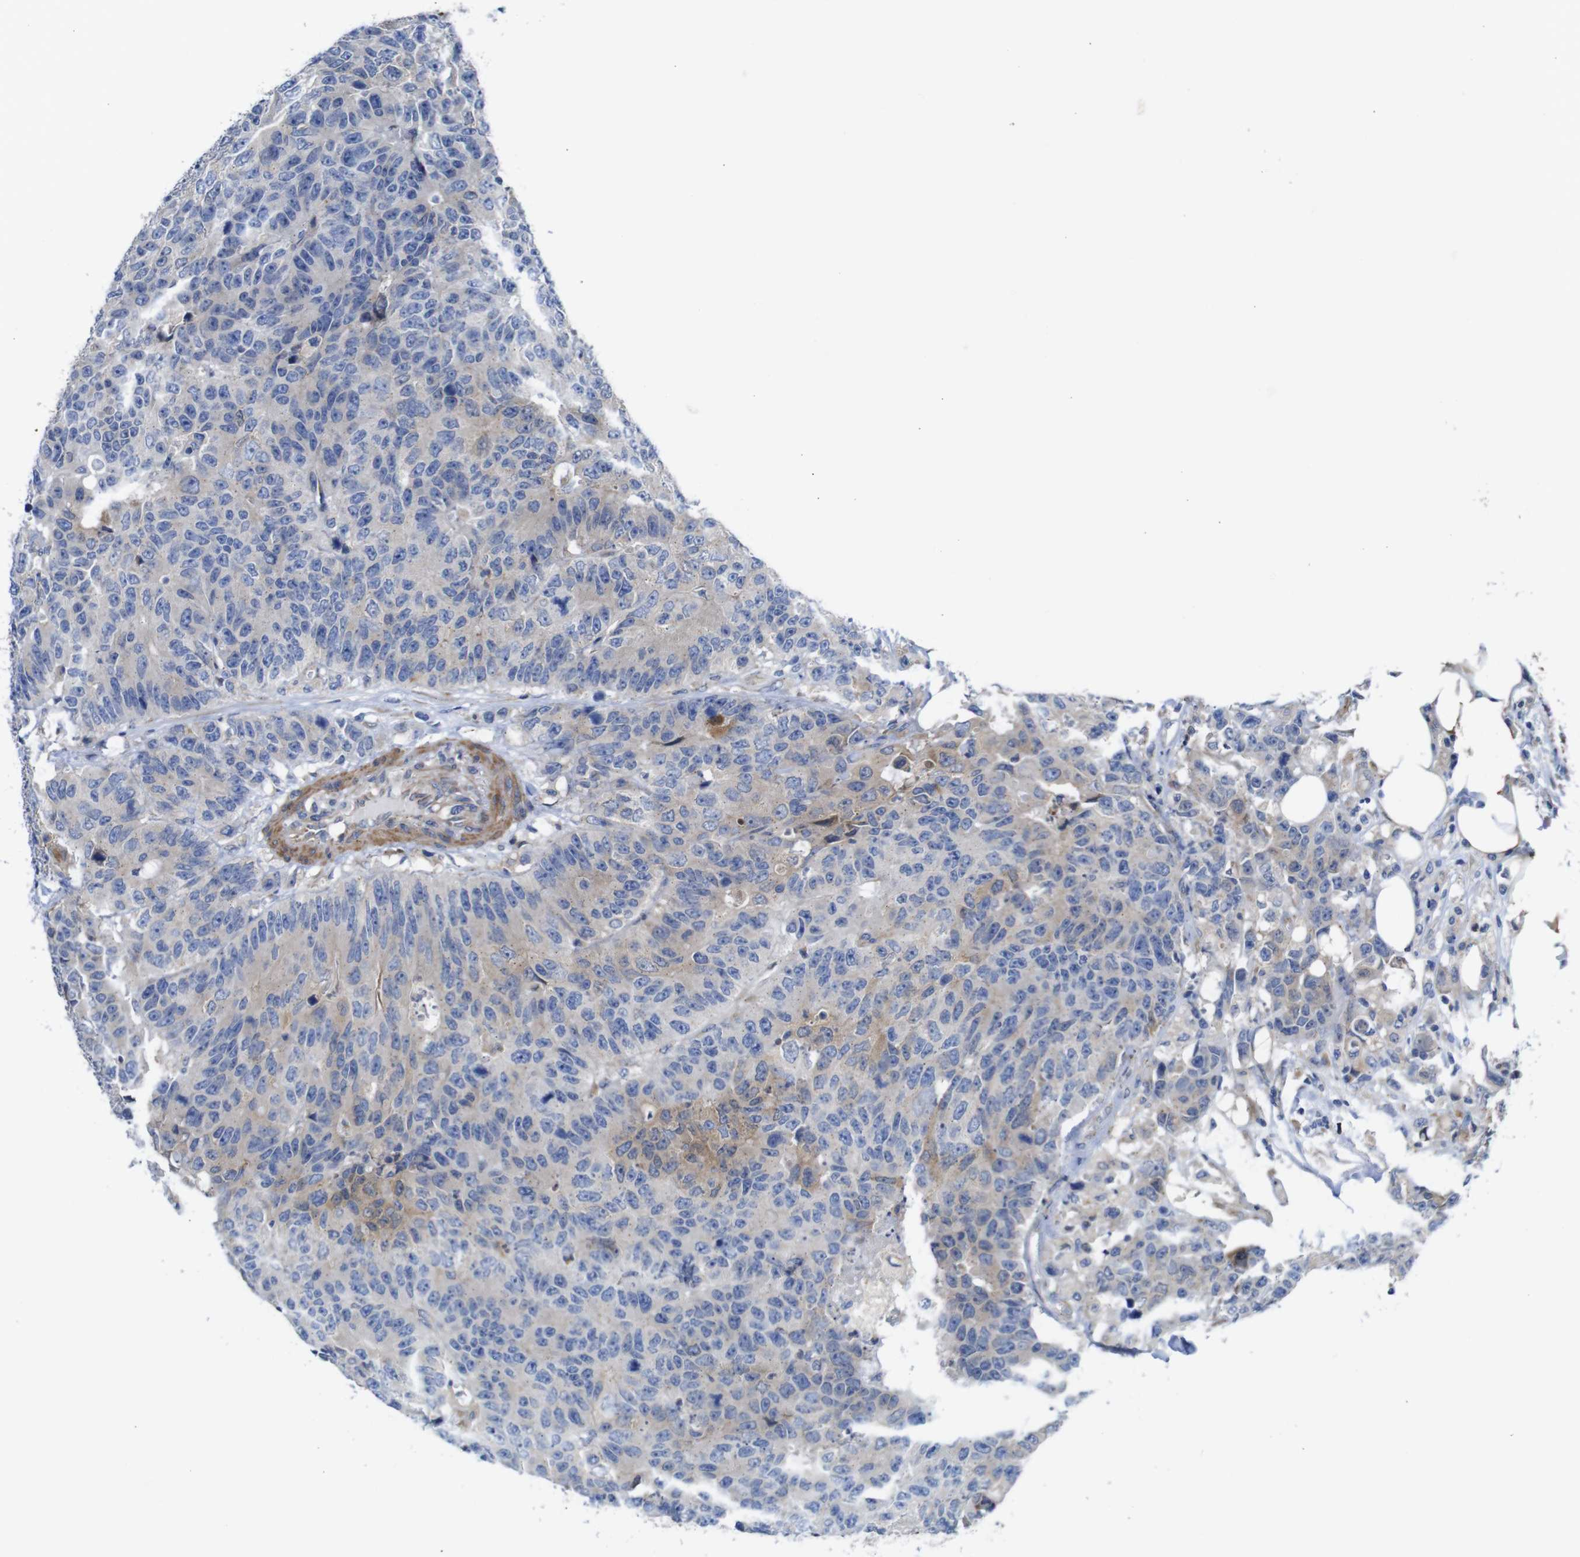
{"staining": {"intensity": "weak", "quantity": "25%-75%", "location": "cytoplasmic/membranous"}, "tissue": "colorectal cancer", "cell_type": "Tumor cells", "image_type": "cancer", "snomed": [{"axis": "morphology", "description": "Adenocarcinoma, NOS"}, {"axis": "topography", "description": "Colon"}], "caption": "Protein expression by immunohistochemistry reveals weak cytoplasmic/membranous expression in about 25%-75% of tumor cells in colorectal cancer.", "gene": "DDRGK1", "patient": {"sex": "female", "age": 86}}